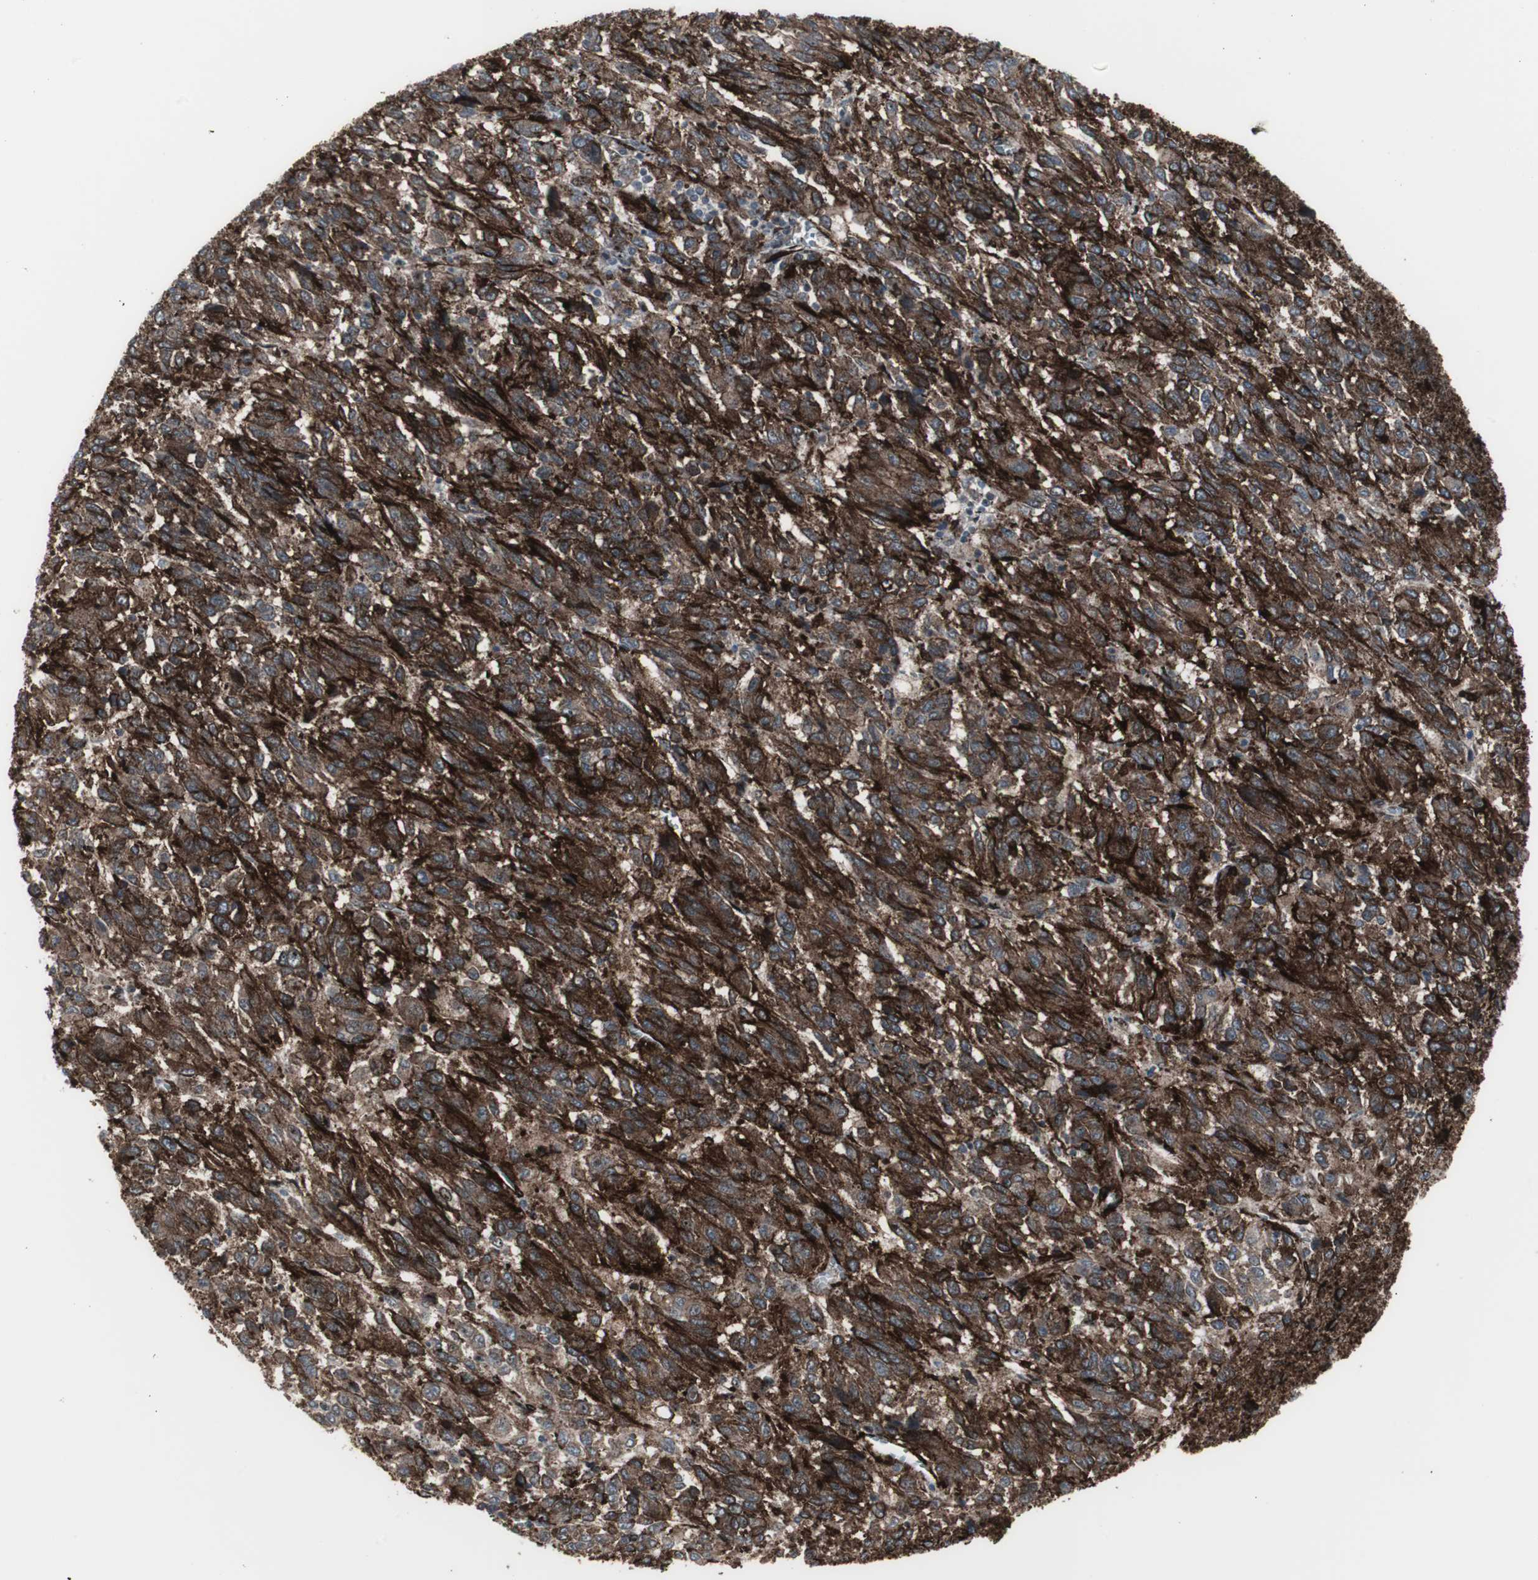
{"staining": {"intensity": "strong", "quantity": ">75%", "location": "cytoplasmic/membranous"}, "tissue": "melanoma", "cell_type": "Tumor cells", "image_type": "cancer", "snomed": [{"axis": "morphology", "description": "Malignant melanoma, Metastatic site"}, {"axis": "topography", "description": "Lung"}], "caption": "Protein positivity by immunohistochemistry (IHC) reveals strong cytoplasmic/membranous positivity in approximately >75% of tumor cells in malignant melanoma (metastatic site). (DAB IHC, brown staining for protein, blue staining for nuclei).", "gene": "PDGFA", "patient": {"sex": "male", "age": 64}}